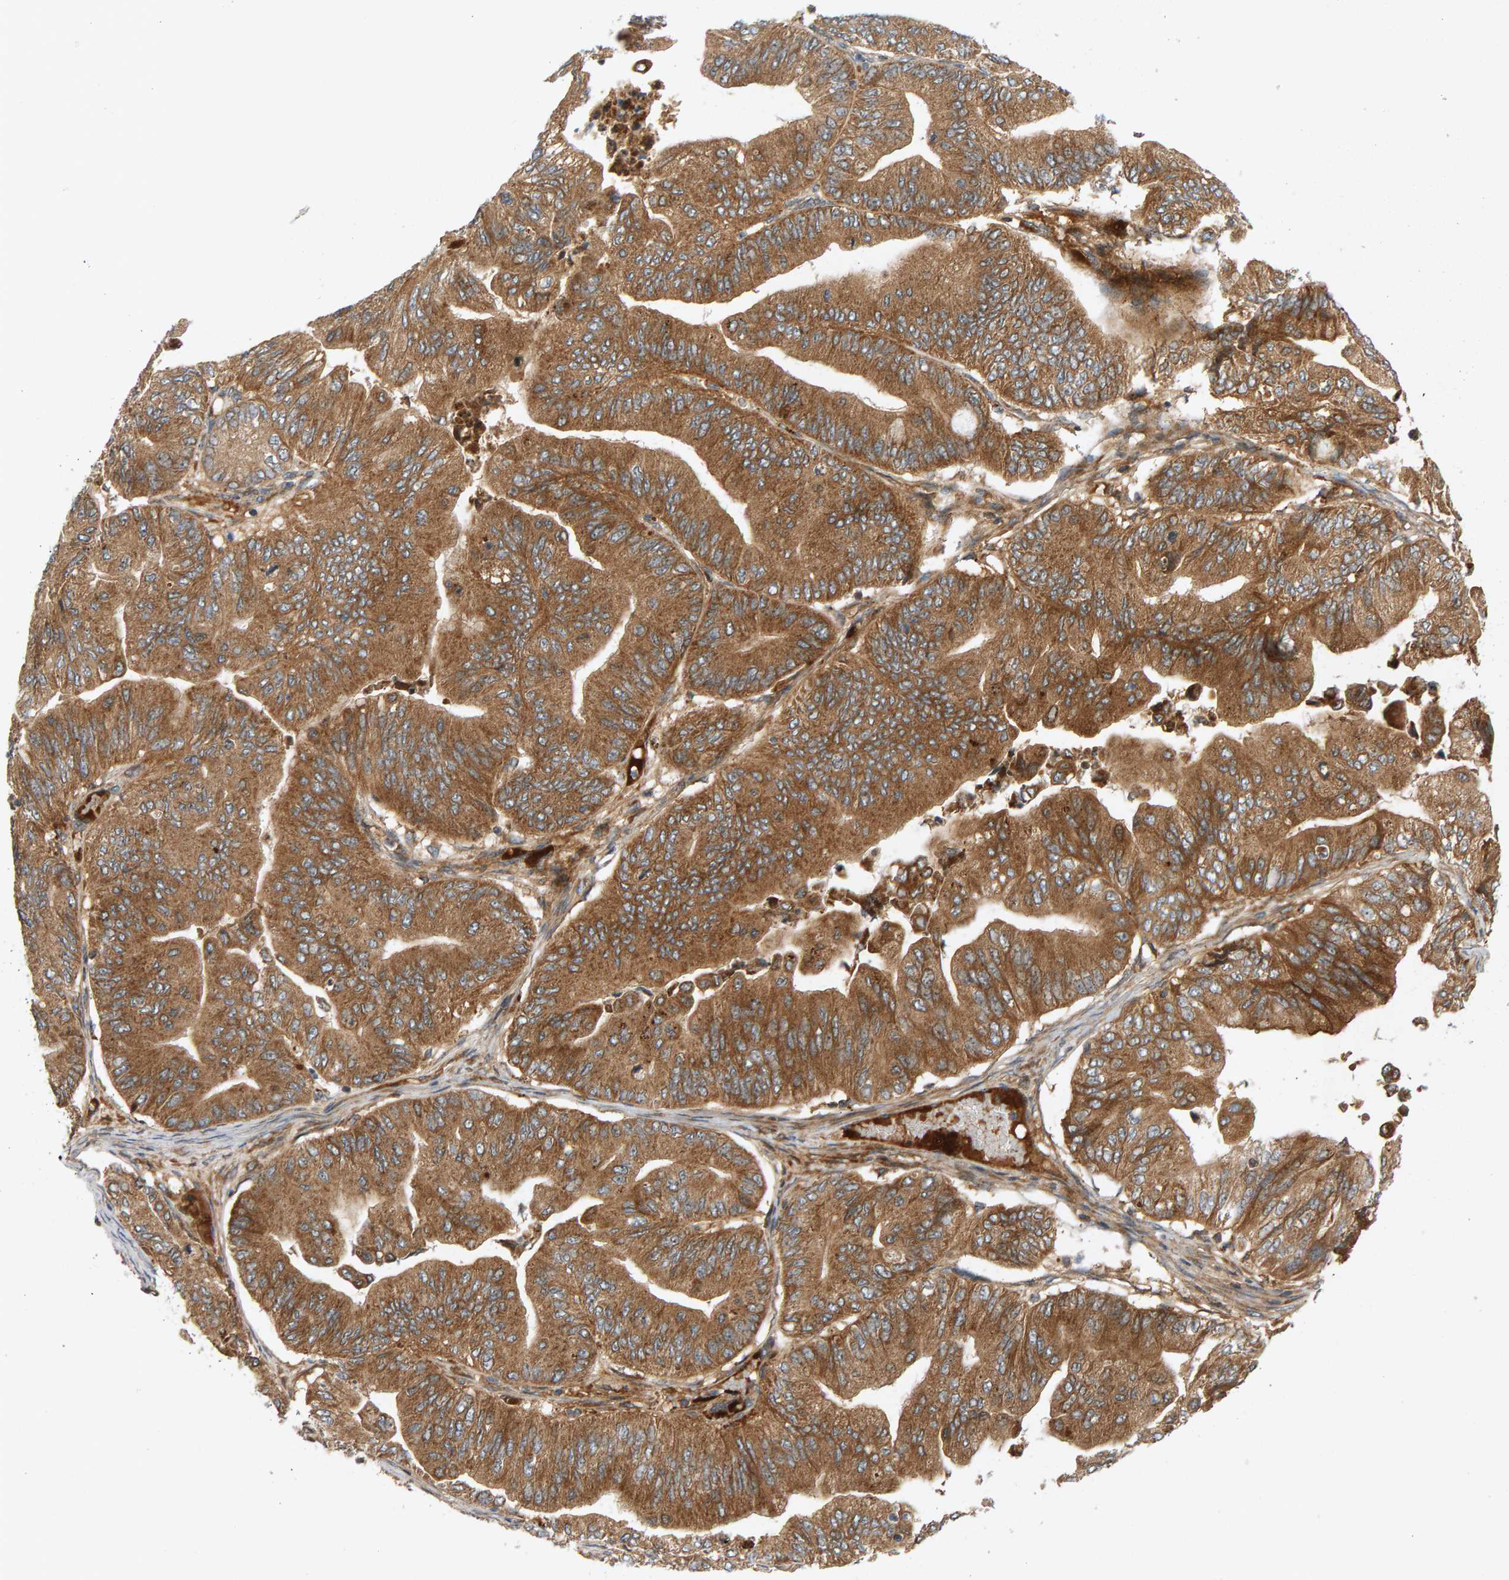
{"staining": {"intensity": "strong", "quantity": ">75%", "location": "cytoplasmic/membranous"}, "tissue": "ovarian cancer", "cell_type": "Tumor cells", "image_type": "cancer", "snomed": [{"axis": "morphology", "description": "Cystadenocarcinoma, mucinous, NOS"}, {"axis": "topography", "description": "Ovary"}], "caption": "Protein staining by immunohistochemistry (IHC) exhibits strong cytoplasmic/membranous staining in approximately >75% of tumor cells in mucinous cystadenocarcinoma (ovarian).", "gene": "BAHCC1", "patient": {"sex": "female", "age": 61}}